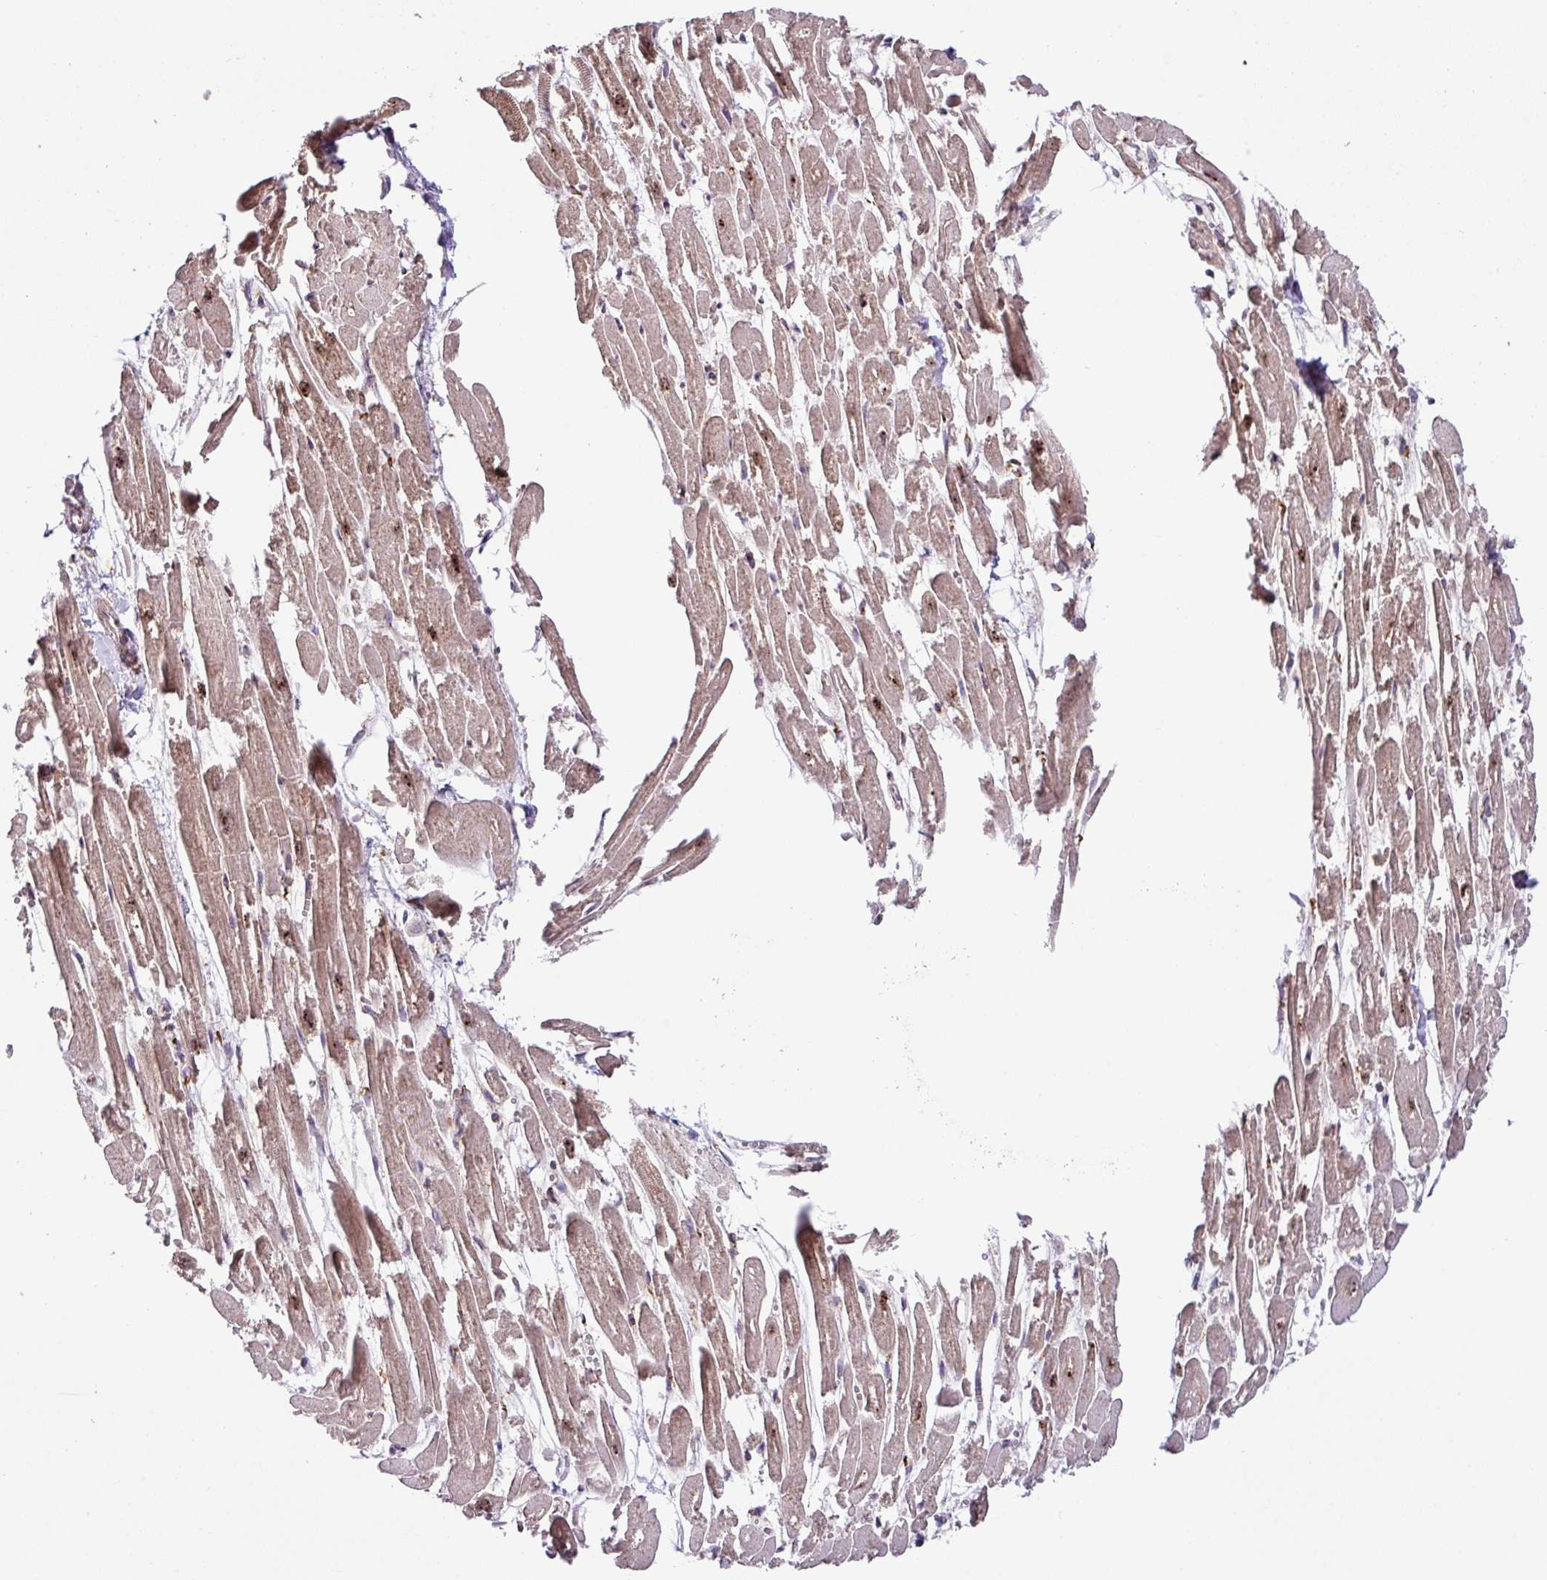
{"staining": {"intensity": "moderate", "quantity": ">75%", "location": "cytoplasmic/membranous,nuclear"}, "tissue": "heart muscle", "cell_type": "Cardiomyocytes", "image_type": "normal", "snomed": [{"axis": "morphology", "description": "Normal tissue, NOS"}, {"axis": "topography", "description": "Heart"}], "caption": "Immunohistochemical staining of normal heart muscle shows medium levels of moderate cytoplasmic/membranous,nuclear positivity in about >75% of cardiomyocytes.", "gene": "SLC39A7", "patient": {"sex": "male", "age": 54}}